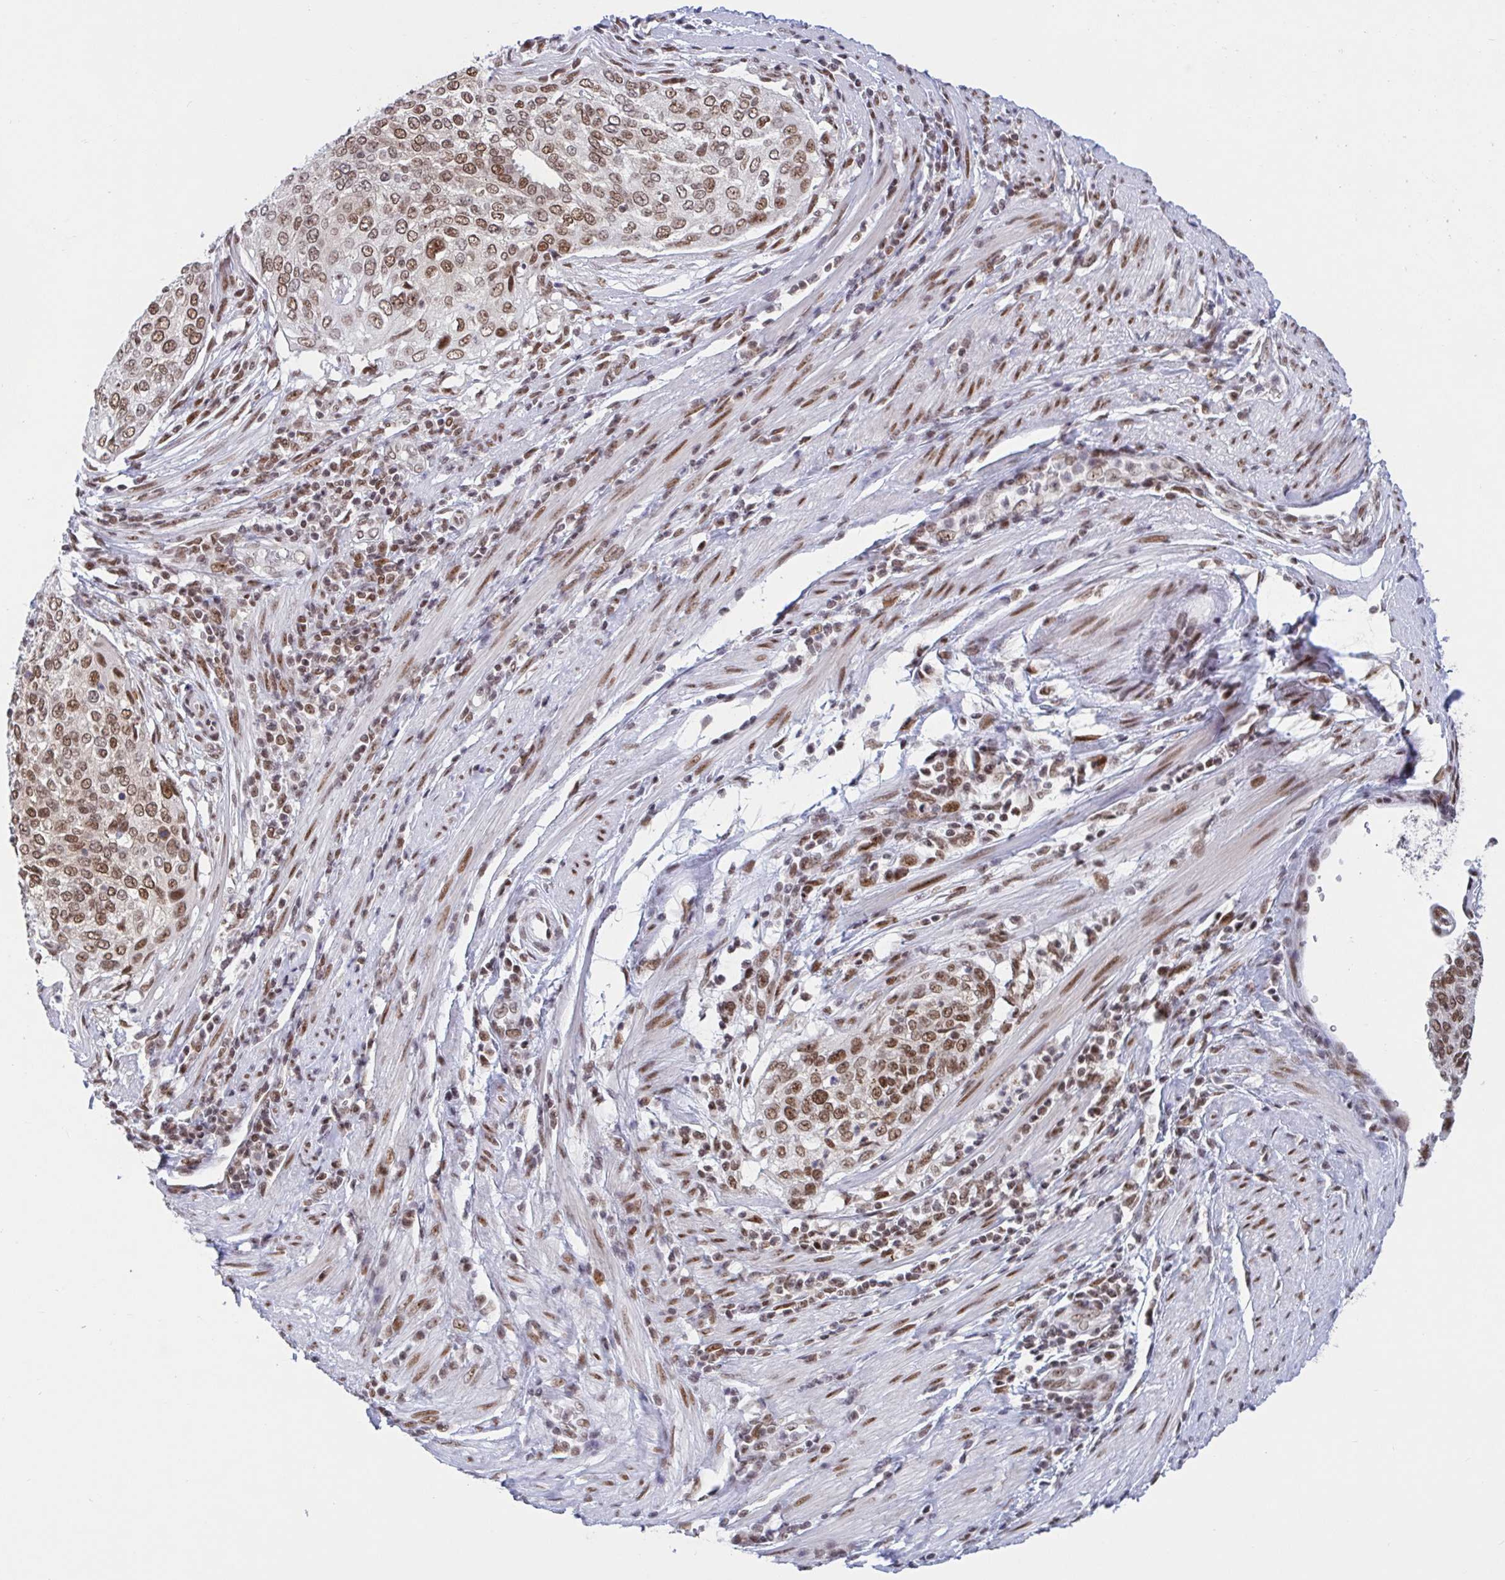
{"staining": {"intensity": "moderate", "quantity": ">75%", "location": "nuclear"}, "tissue": "cervical cancer", "cell_type": "Tumor cells", "image_type": "cancer", "snomed": [{"axis": "morphology", "description": "Squamous cell carcinoma, NOS"}, {"axis": "topography", "description": "Cervix"}], "caption": "Immunohistochemistry (IHC) (DAB) staining of cervical squamous cell carcinoma shows moderate nuclear protein staining in about >75% of tumor cells.", "gene": "PHF10", "patient": {"sex": "female", "age": 38}}